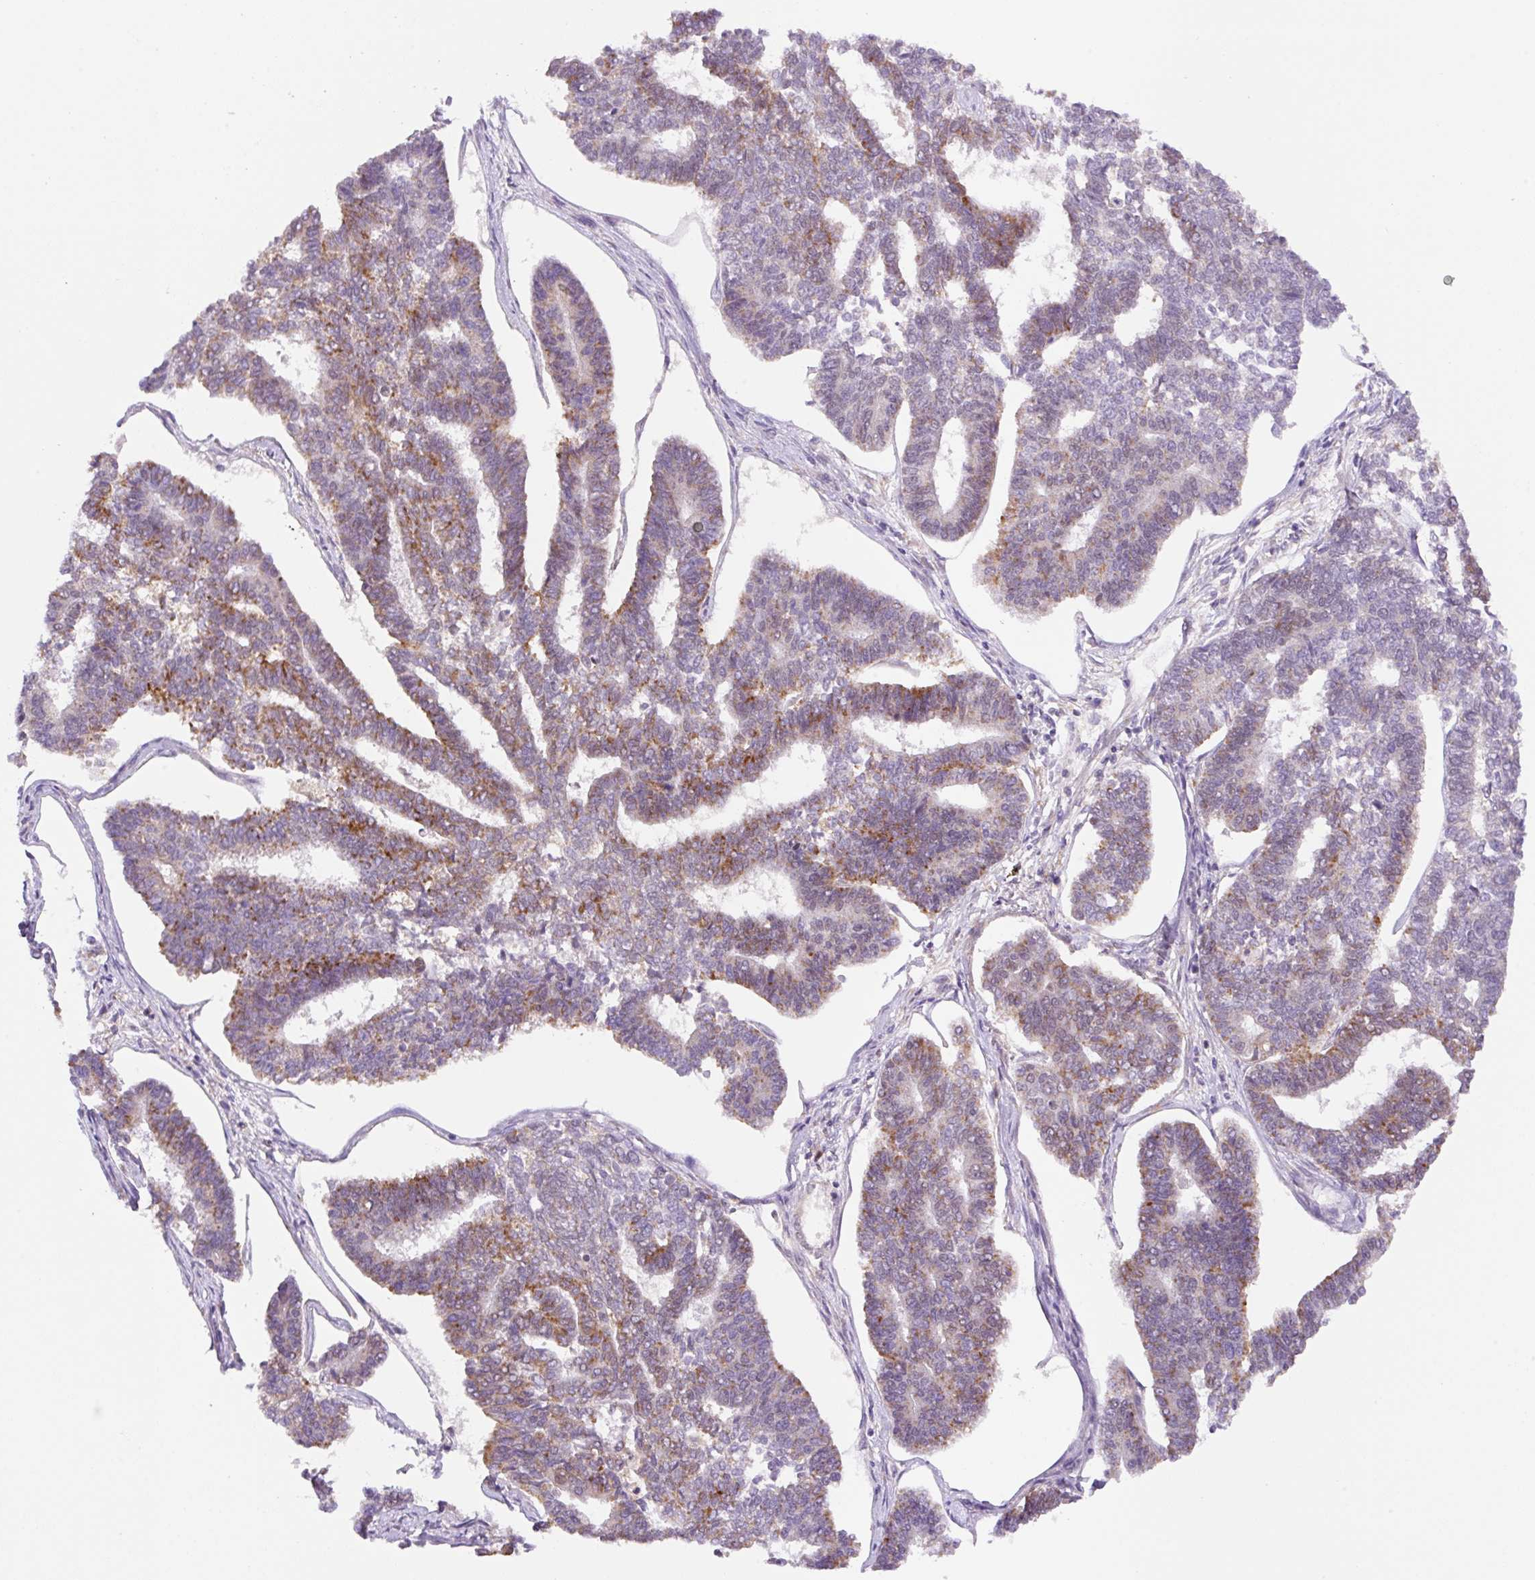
{"staining": {"intensity": "moderate", "quantity": "25%-75%", "location": "cytoplasmic/membranous"}, "tissue": "endometrial cancer", "cell_type": "Tumor cells", "image_type": "cancer", "snomed": [{"axis": "morphology", "description": "Adenocarcinoma, NOS"}, {"axis": "topography", "description": "Endometrium"}], "caption": "This histopathology image reveals IHC staining of human endometrial adenocarcinoma, with medium moderate cytoplasmic/membranous positivity in about 25%-75% of tumor cells.", "gene": "CEBPZOS", "patient": {"sex": "female", "age": 70}}